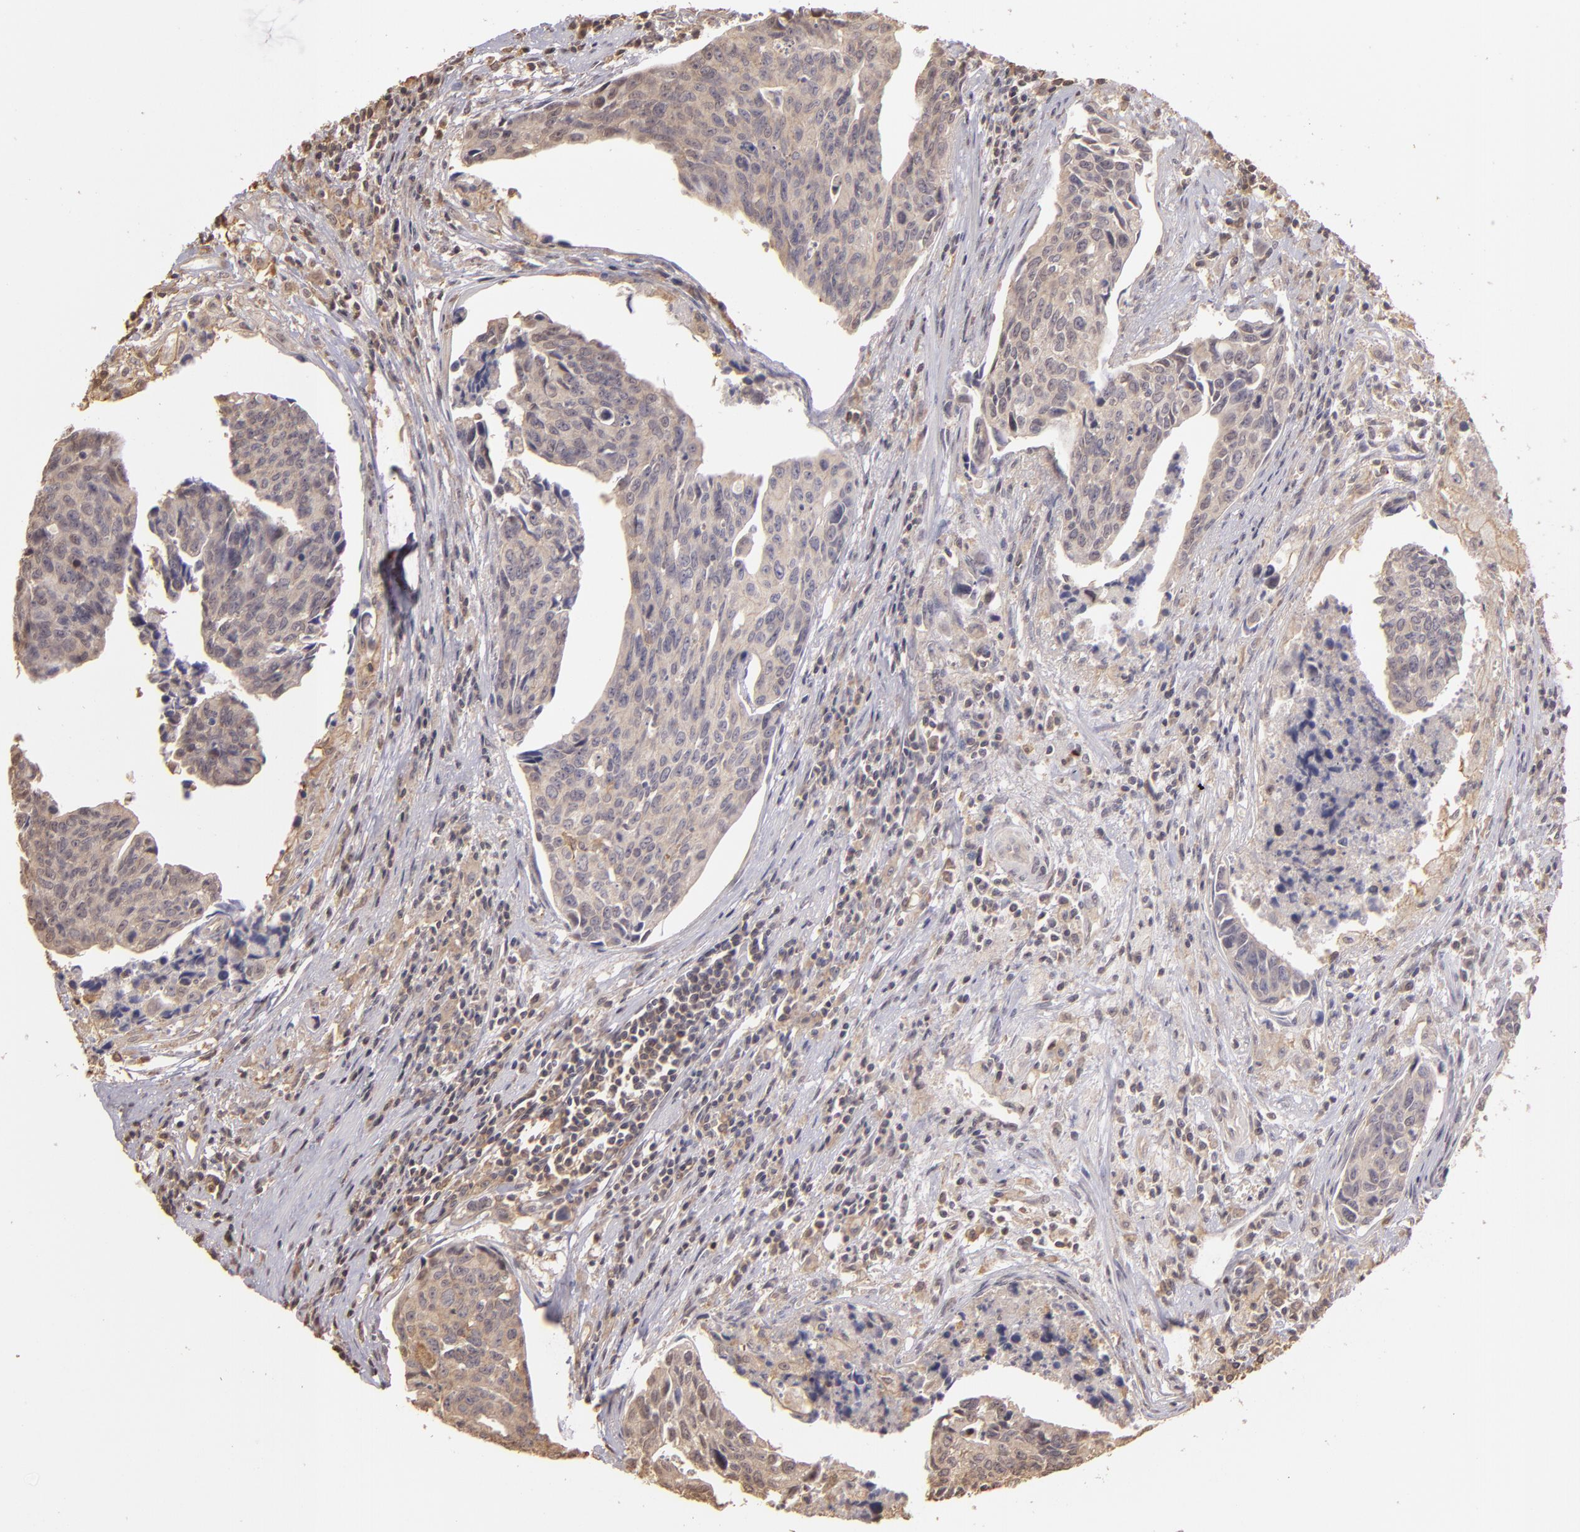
{"staining": {"intensity": "weak", "quantity": "<25%", "location": "cytoplasmic/membranous"}, "tissue": "urothelial cancer", "cell_type": "Tumor cells", "image_type": "cancer", "snomed": [{"axis": "morphology", "description": "Urothelial carcinoma, High grade"}, {"axis": "topography", "description": "Urinary bladder"}], "caption": "A micrograph of human urothelial carcinoma (high-grade) is negative for staining in tumor cells. (DAB immunohistochemistry visualized using brightfield microscopy, high magnification).", "gene": "ARPC2", "patient": {"sex": "male", "age": 81}}